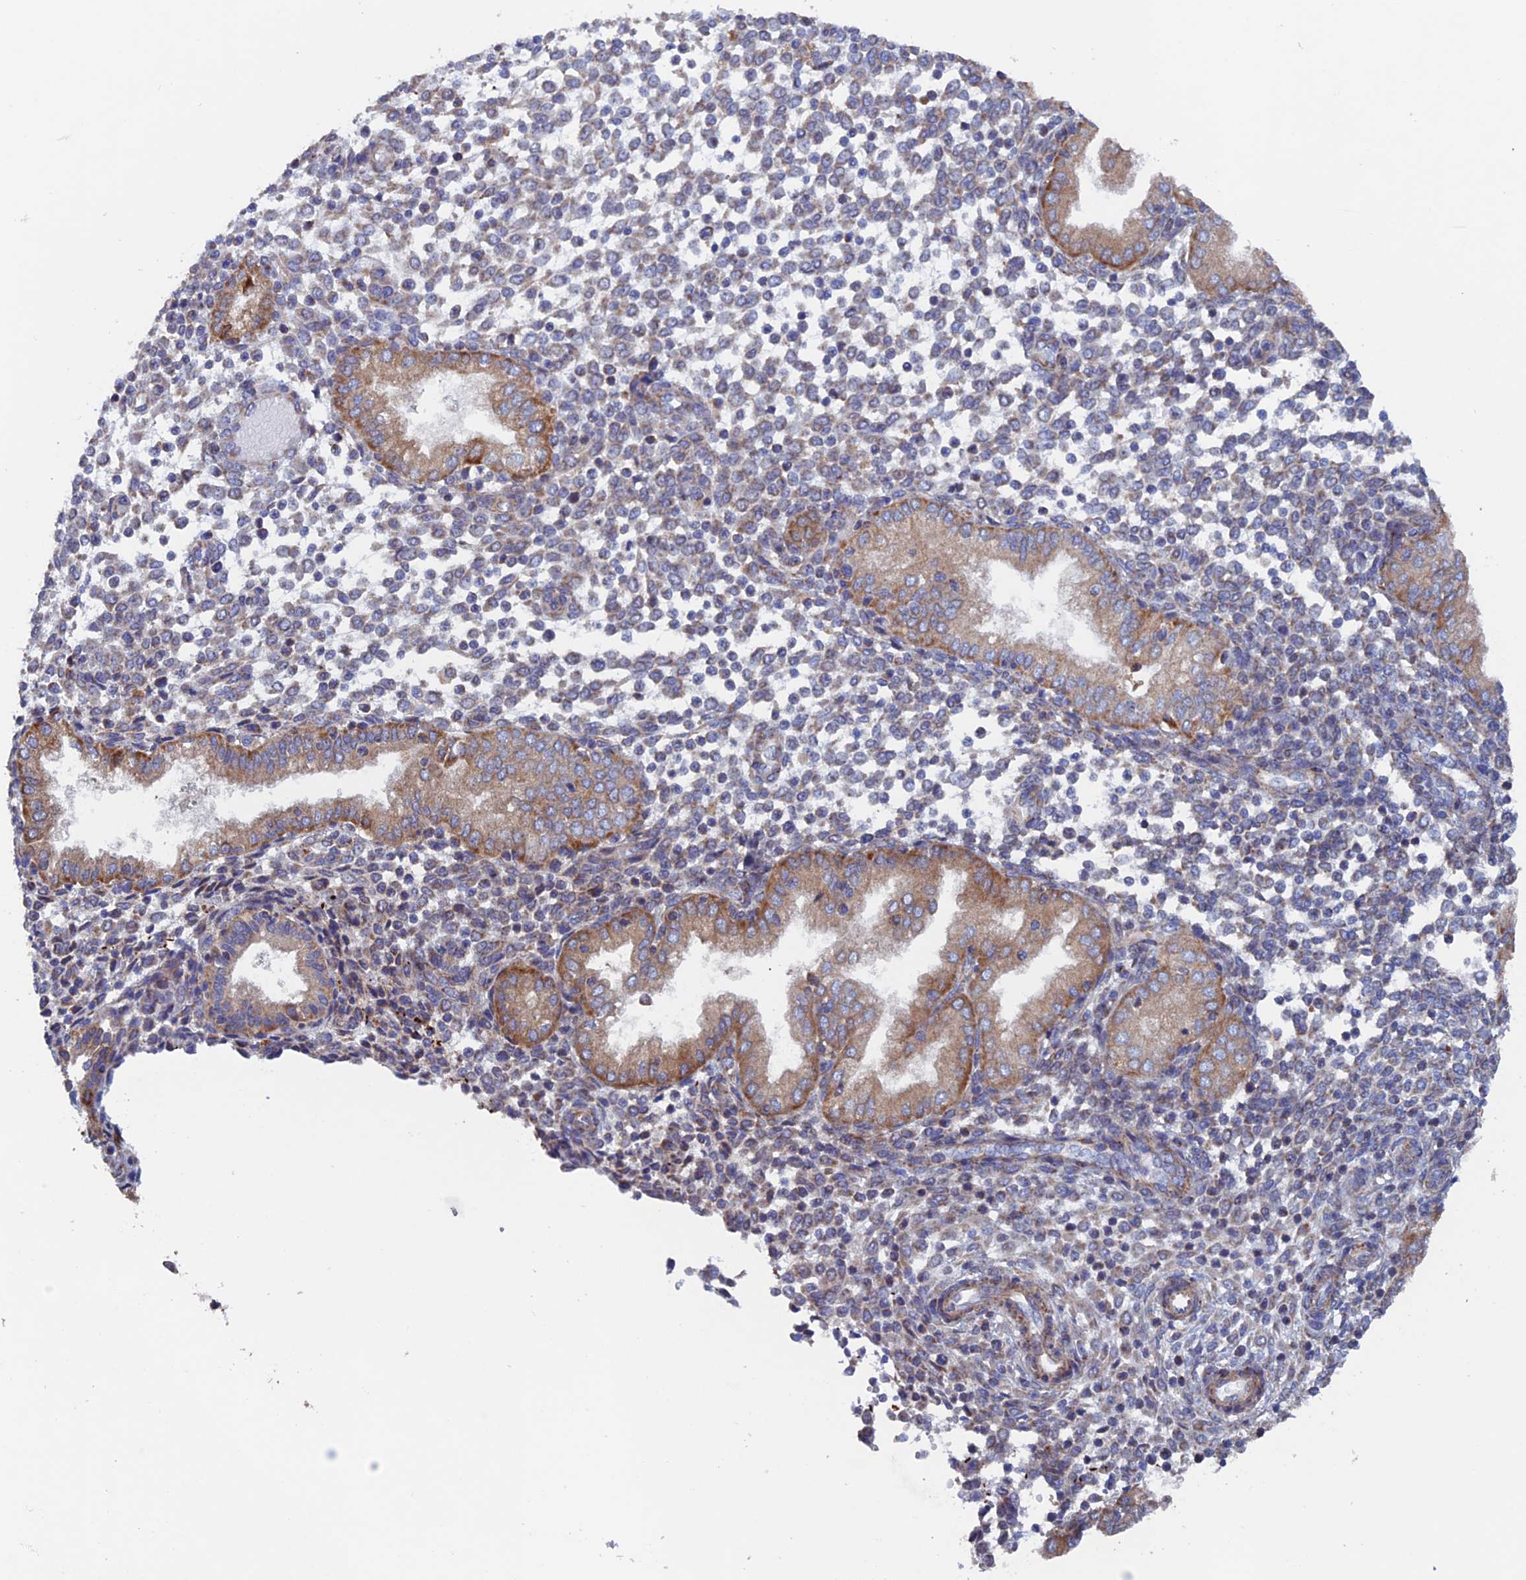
{"staining": {"intensity": "weak", "quantity": "<25%", "location": "cytoplasmic/membranous"}, "tissue": "endometrium", "cell_type": "Cells in endometrial stroma", "image_type": "normal", "snomed": [{"axis": "morphology", "description": "Normal tissue, NOS"}, {"axis": "topography", "description": "Endometrium"}], "caption": "Immunohistochemical staining of normal human endometrium reveals no significant expression in cells in endometrial stroma. Nuclei are stained in blue.", "gene": "MRPL1", "patient": {"sex": "female", "age": 53}}